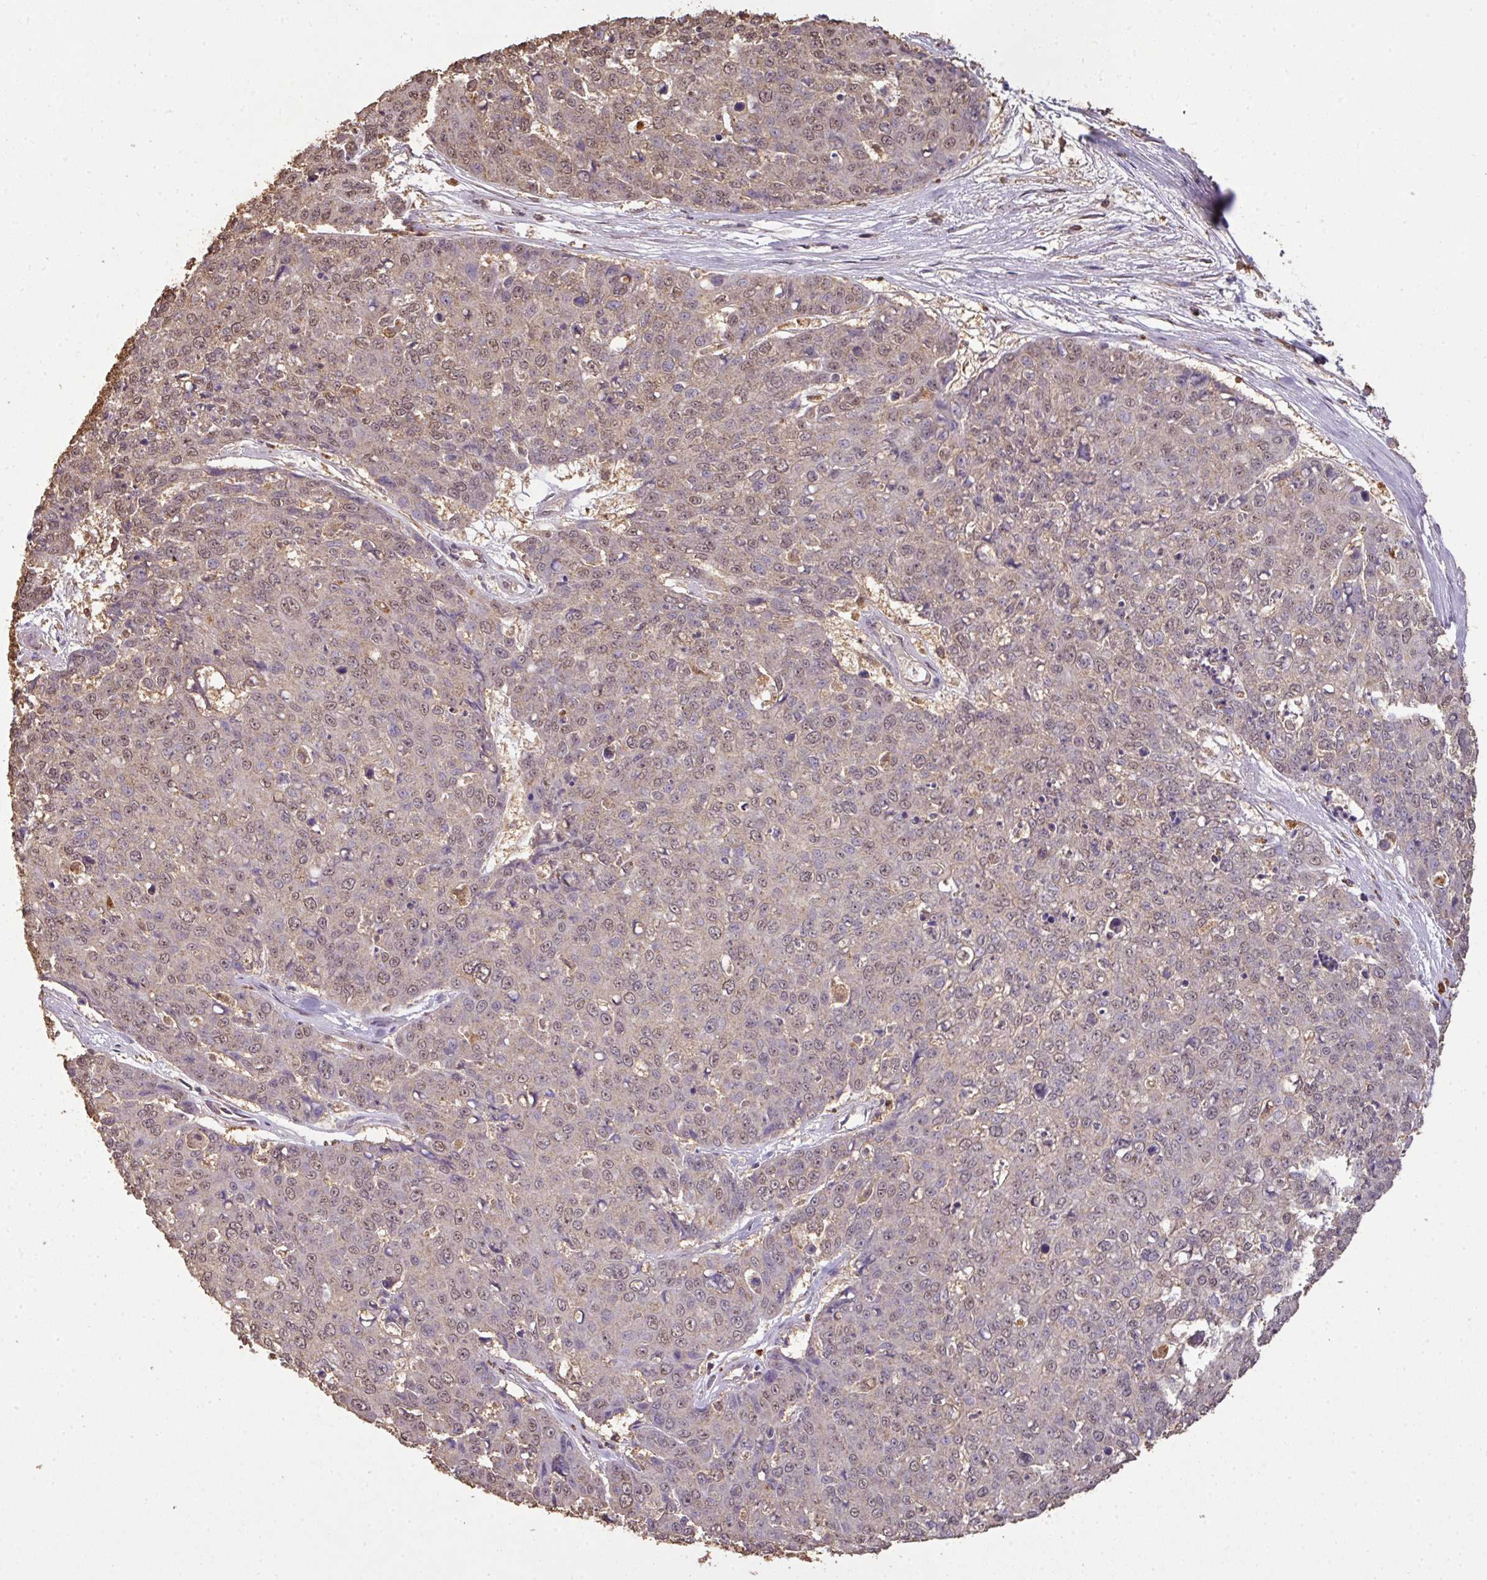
{"staining": {"intensity": "weak", "quantity": "25%-75%", "location": "cytoplasmic/membranous,nuclear"}, "tissue": "skin cancer", "cell_type": "Tumor cells", "image_type": "cancer", "snomed": [{"axis": "morphology", "description": "Squamous cell carcinoma, NOS"}, {"axis": "topography", "description": "Skin"}], "caption": "Skin cancer stained with DAB (3,3'-diaminobenzidine) IHC demonstrates low levels of weak cytoplasmic/membranous and nuclear positivity in about 25%-75% of tumor cells.", "gene": "ATAT1", "patient": {"sex": "male", "age": 71}}